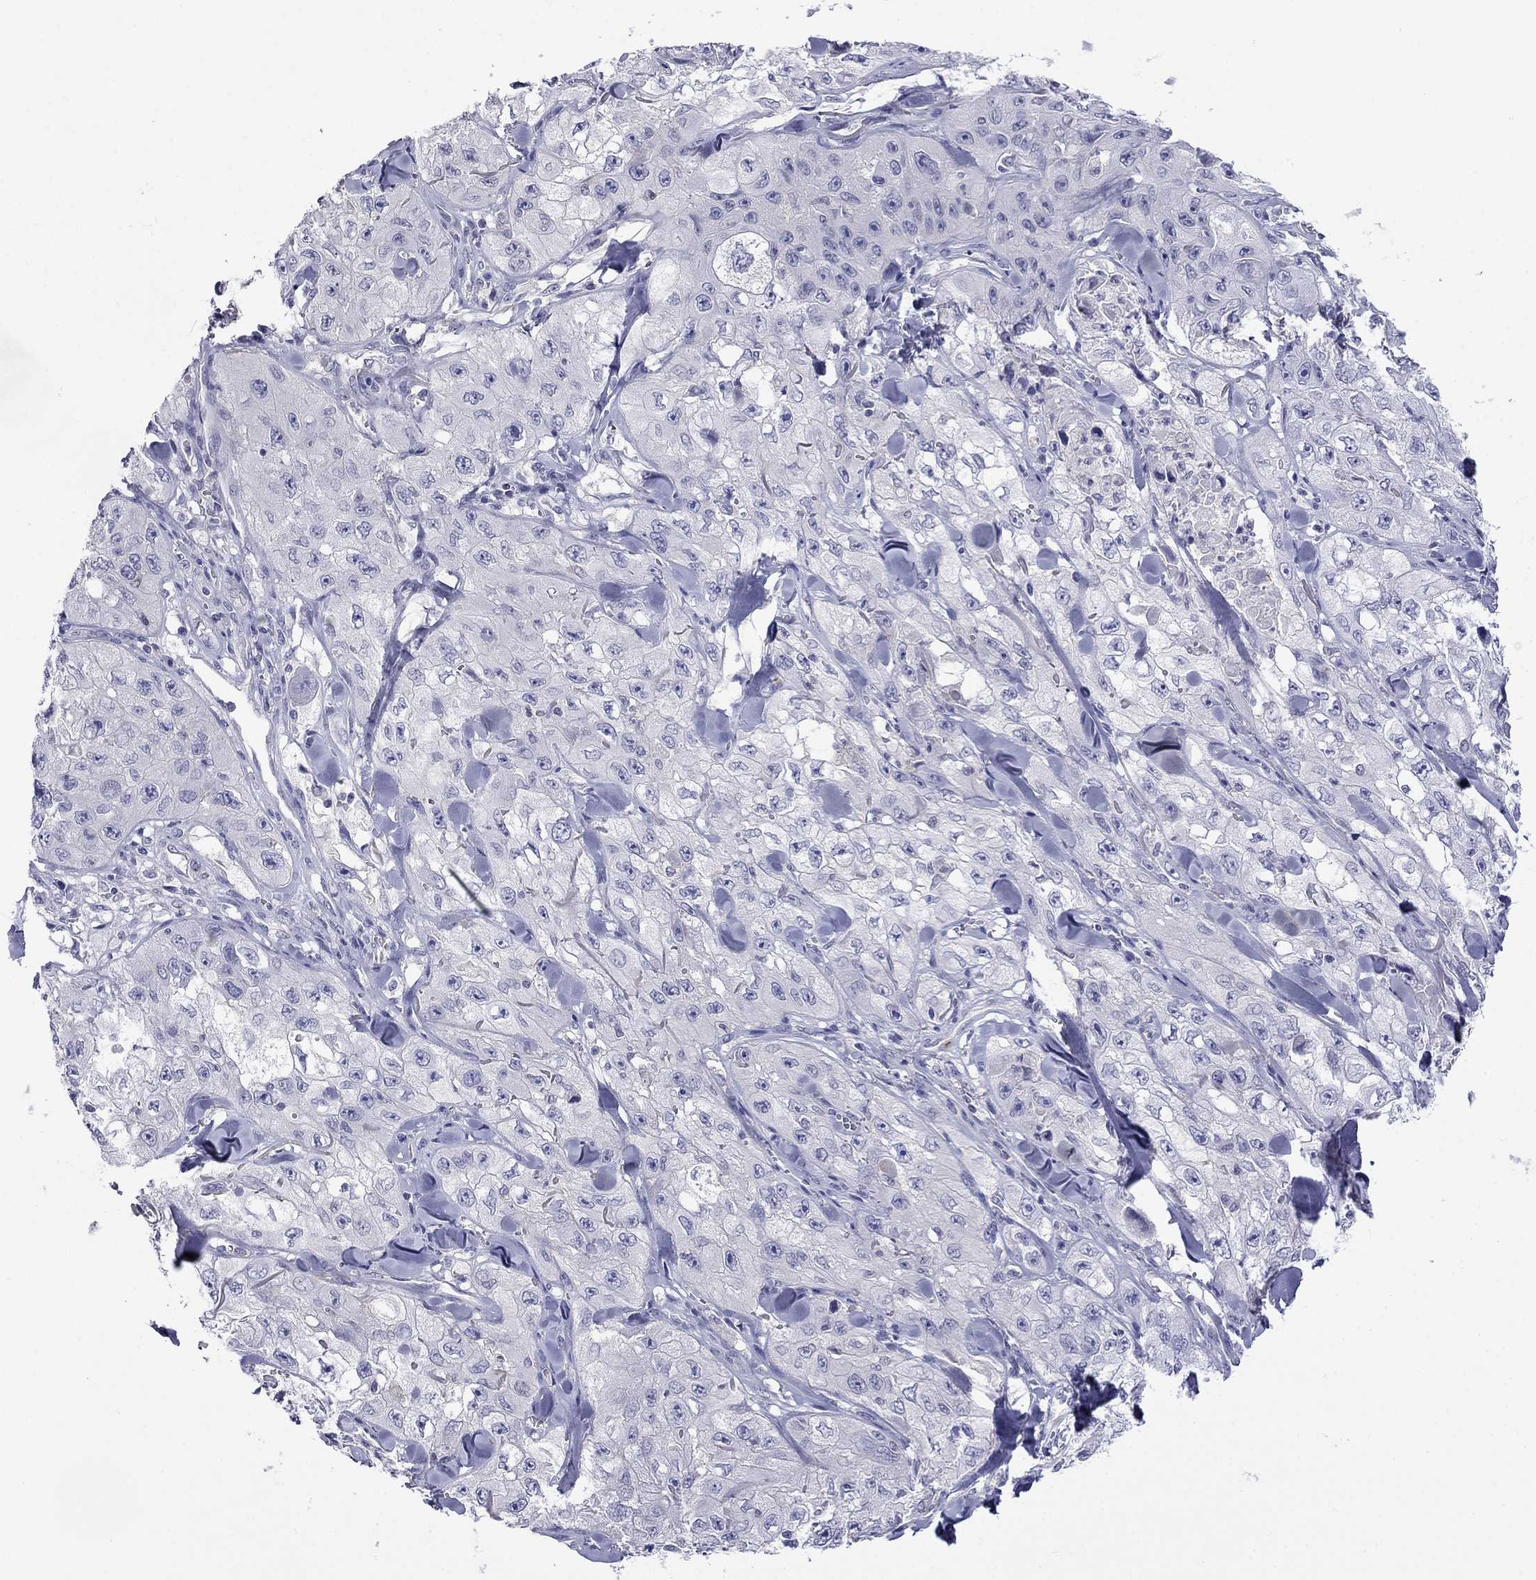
{"staining": {"intensity": "negative", "quantity": "none", "location": "none"}, "tissue": "skin cancer", "cell_type": "Tumor cells", "image_type": "cancer", "snomed": [{"axis": "morphology", "description": "Squamous cell carcinoma, NOS"}, {"axis": "topography", "description": "Skin"}, {"axis": "topography", "description": "Subcutis"}], "caption": "Protein analysis of skin squamous cell carcinoma exhibits no significant positivity in tumor cells.", "gene": "PRR18", "patient": {"sex": "male", "age": 73}}